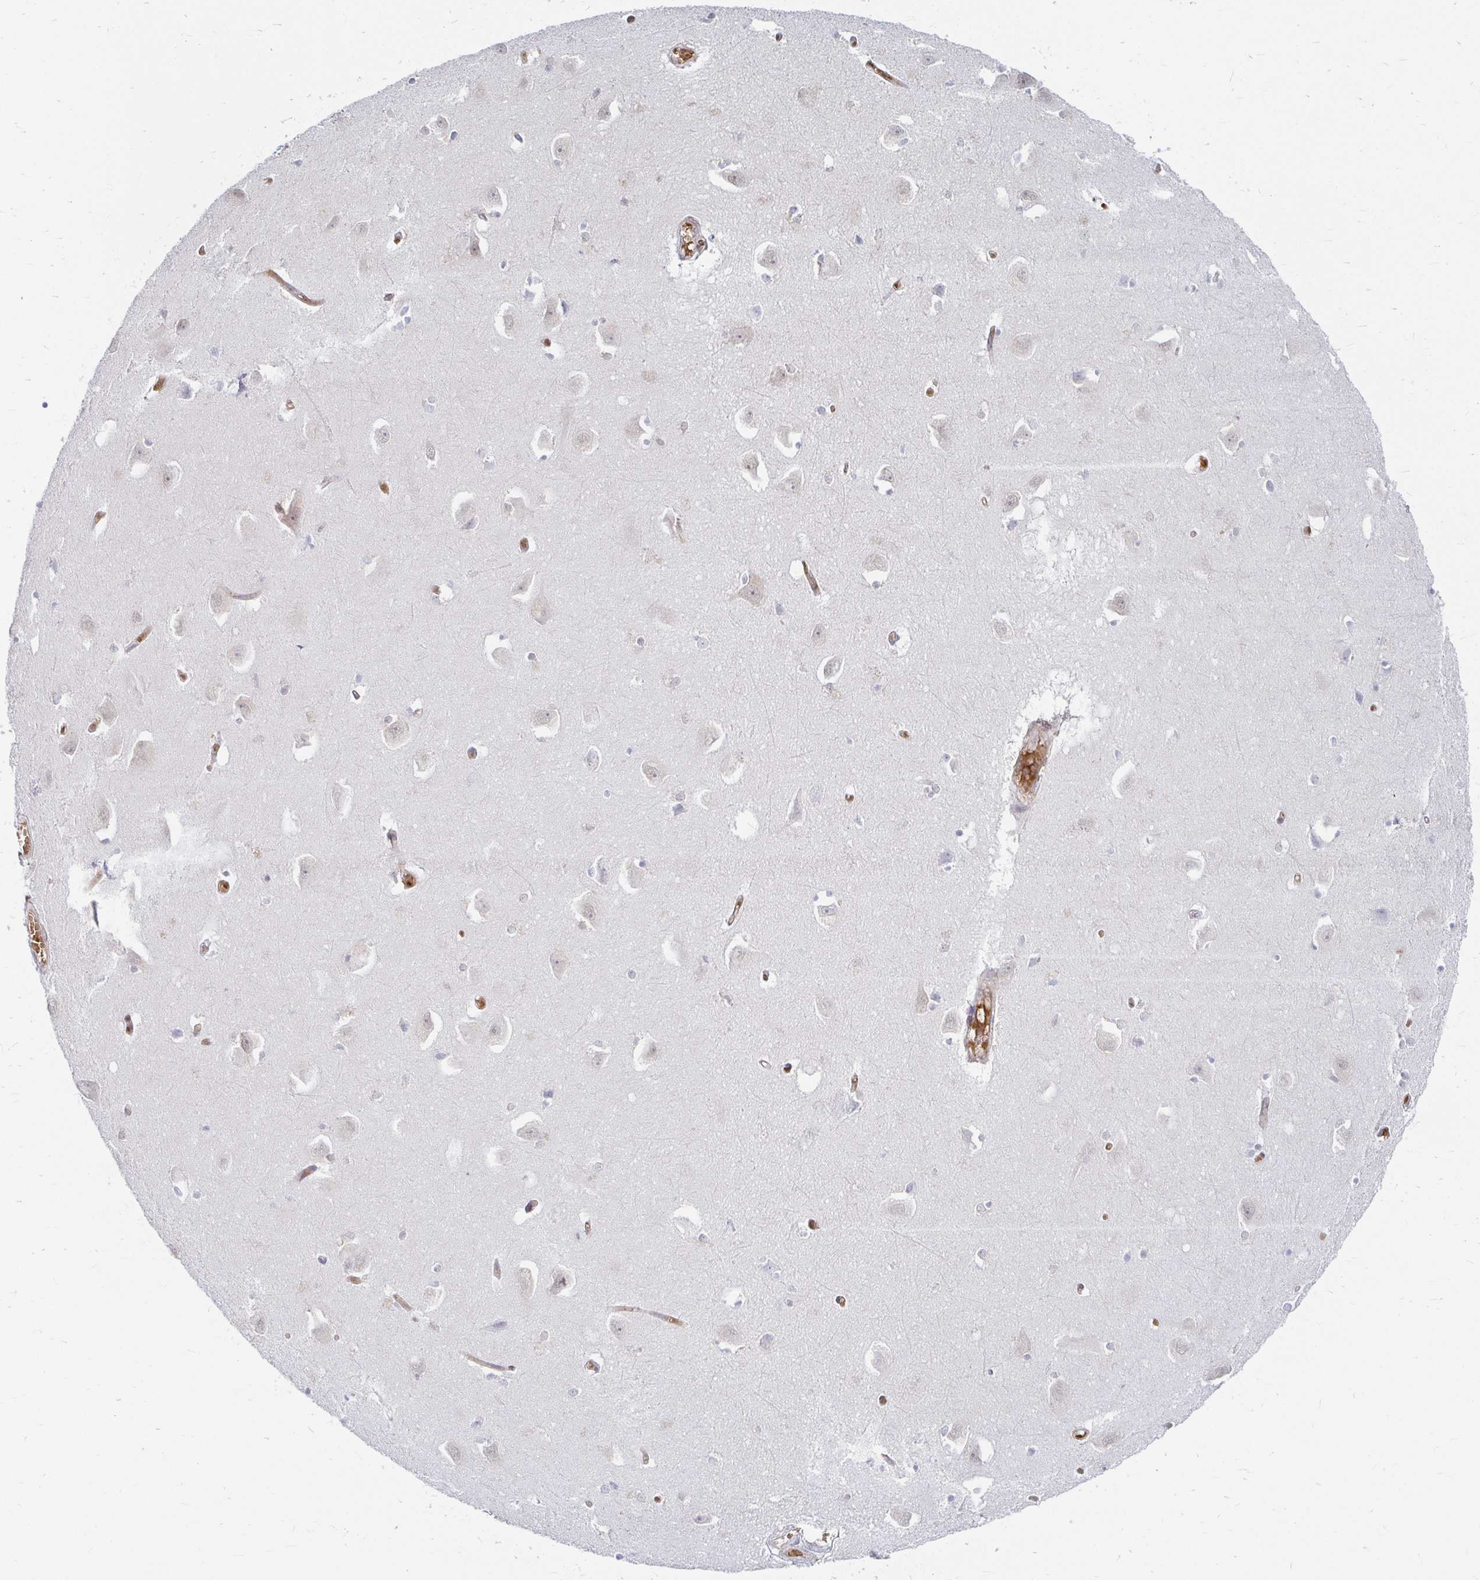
{"staining": {"intensity": "negative", "quantity": "none", "location": "none"}, "tissue": "caudate", "cell_type": "Glial cells", "image_type": "normal", "snomed": [{"axis": "morphology", "description": "Normal tissue, NOS"}, {"axis": "topography", "description": "Lateral ventricle wall"}, {"axis": "topography", "description": "Hippocampus"}], "caption": "High power microscopy photomicrograph of an immunohistochemistry photomicrograph of normal caudate, revealing no significant positivity in glial cells.", "gene": "CAST", "patient": {"sex": "female", "age": 63}}